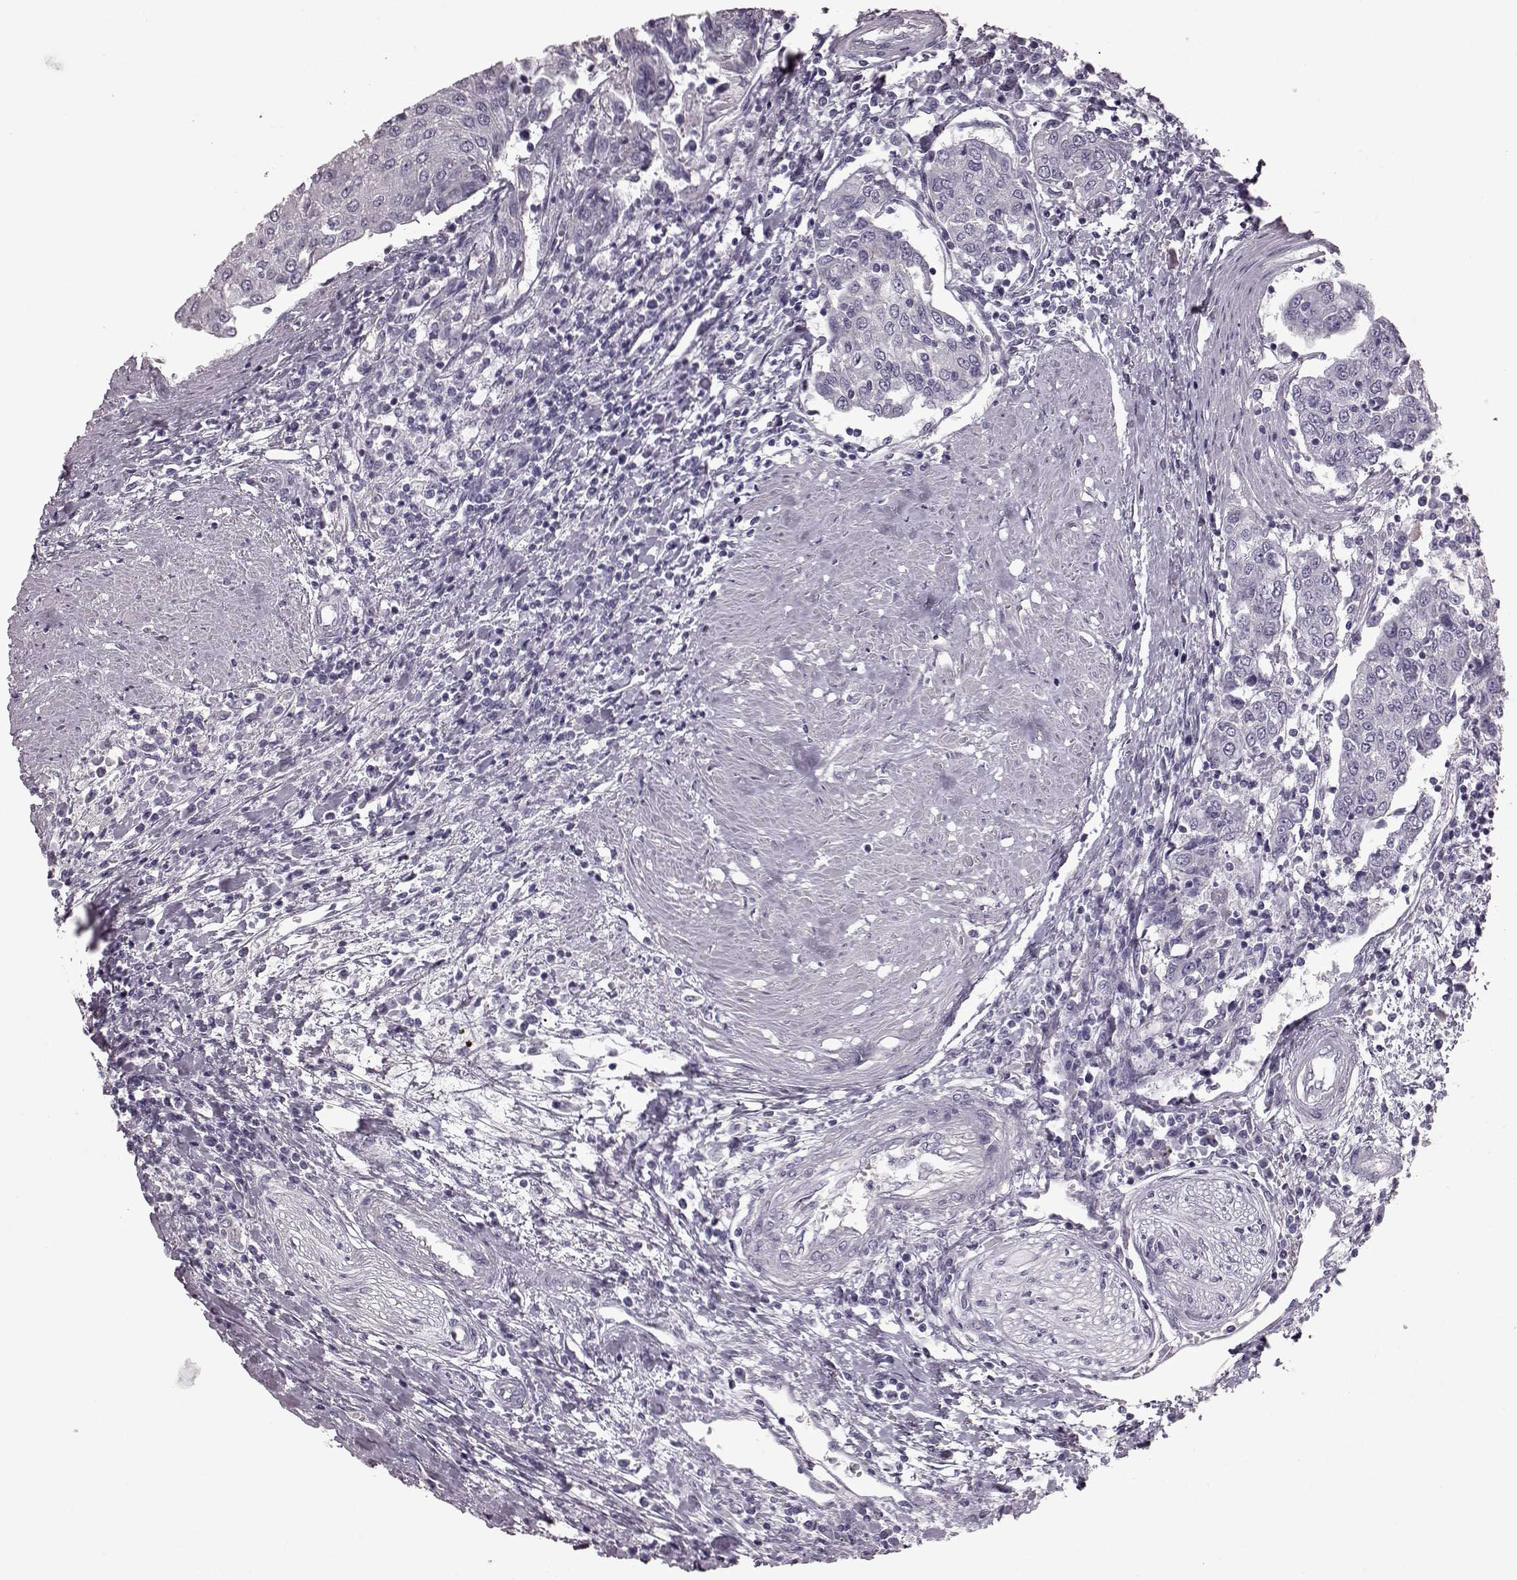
{"staining": {"intensity": "negative", "quantity": "none", "location": "none"}, "tissue": "urothelial cancer", "cell_type": "Tumor cells", "image_type": "cancer", "snomed": [{"axis": "morphology", "description": "Urothelial carcinoma, High grade"}, {"axis": "topography", "description": "Urinary bladder"}], "caption": "Tumor cells show no significant protein staining in high-grade urothelial carcinoma.", "gene": "CRYBA2", "patient": {"sex": "female", "age": 85}}